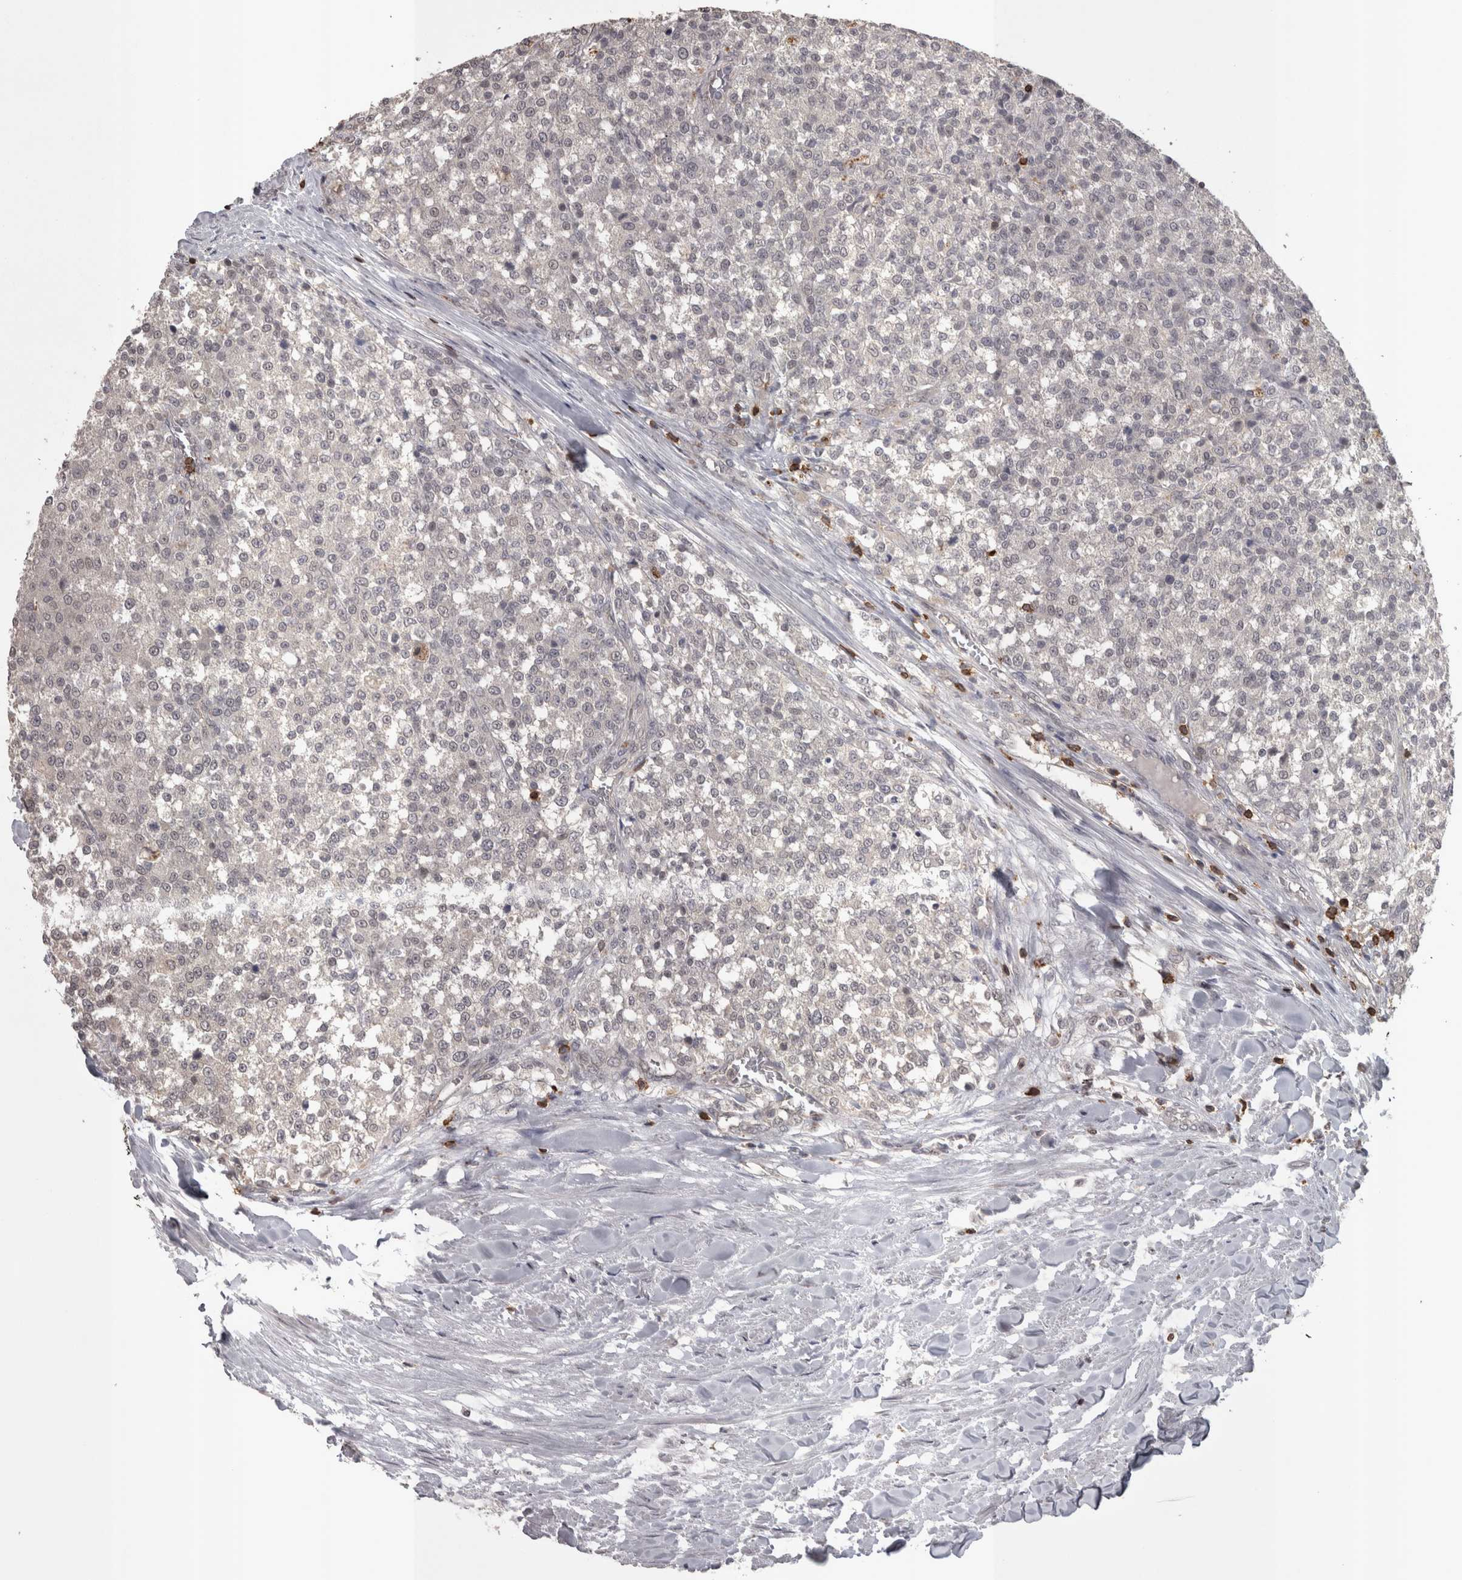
{"staining": {"intensity": "negative", "quantity": "none", "location": "none"}, "tissue": "testis cancer", "cell_type": "Tumor cells", "image_type": "cancer", "snomed": [{"axis": "morphology", "description": "Seminoma, NOS"}, {"axis": "topography", "description": "Testis"}], "caption": "Immunohistochemistry (IHC) histopathology image of testis cancer stained for a protein (brown), which reveals no positivity in tumor cells.", "gene": "SKAP1", "patient": {"sex": "male", "age": 59}}